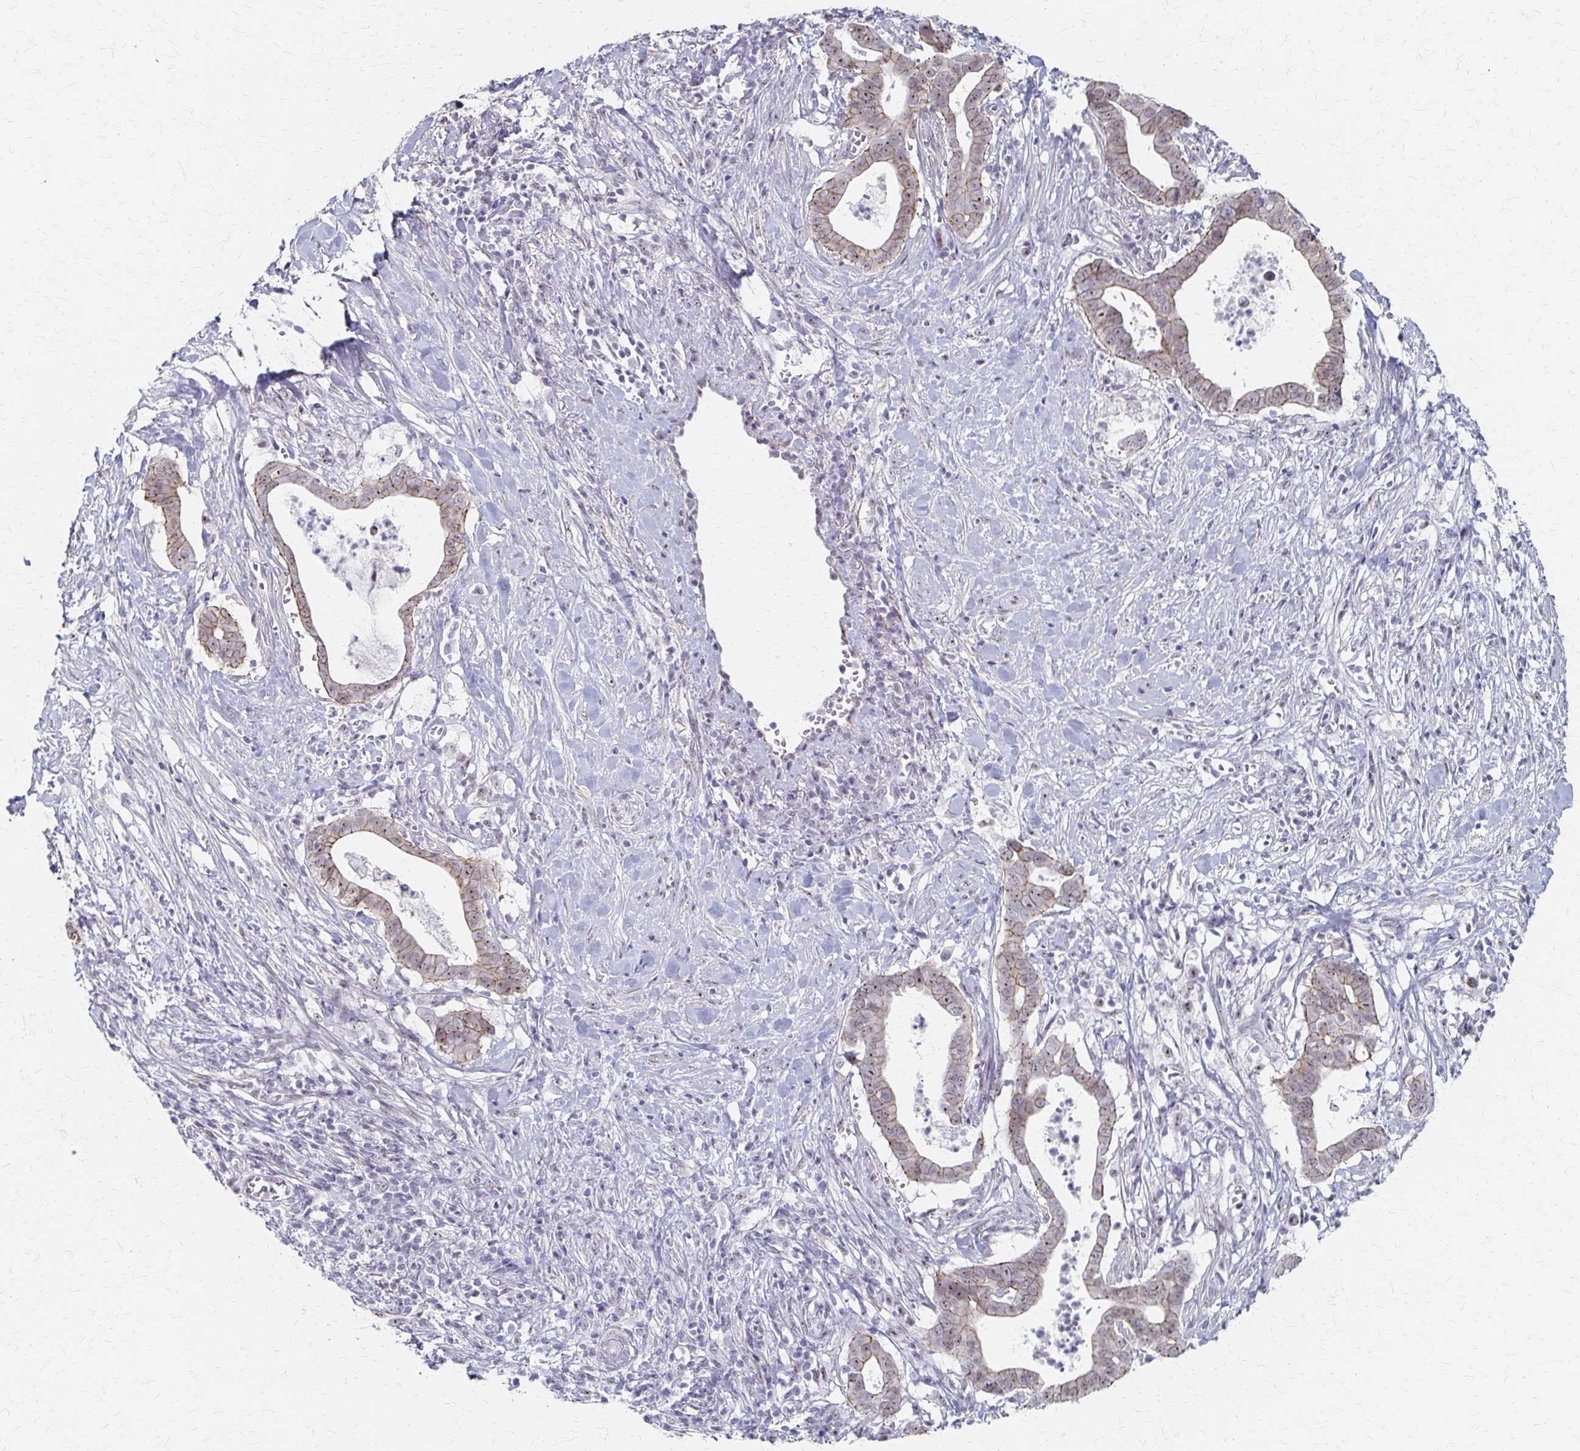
{"staining": {"intensity": "weak", "quantity": "25%-75%", "location": "cytoplasmic/membranous,nuclear"}, "tissue": "pancreatic cancer", "cell_type": "Tumor cells", "image_type": "cancer", "snomed": [{"axis": "morphology", "description": "Adenocarcinoma, NOS"}, {"axis": "topography", "description": "Pancreas"}], "caption": "Pancreatic cancer (adenocarcinoma) tissue reveals weak cytoplasmic/membranous and nuclear staining in about 25%-75% of tumor cells", "gene": "PES1", "patient": {"sex": "male", "age": 61}}